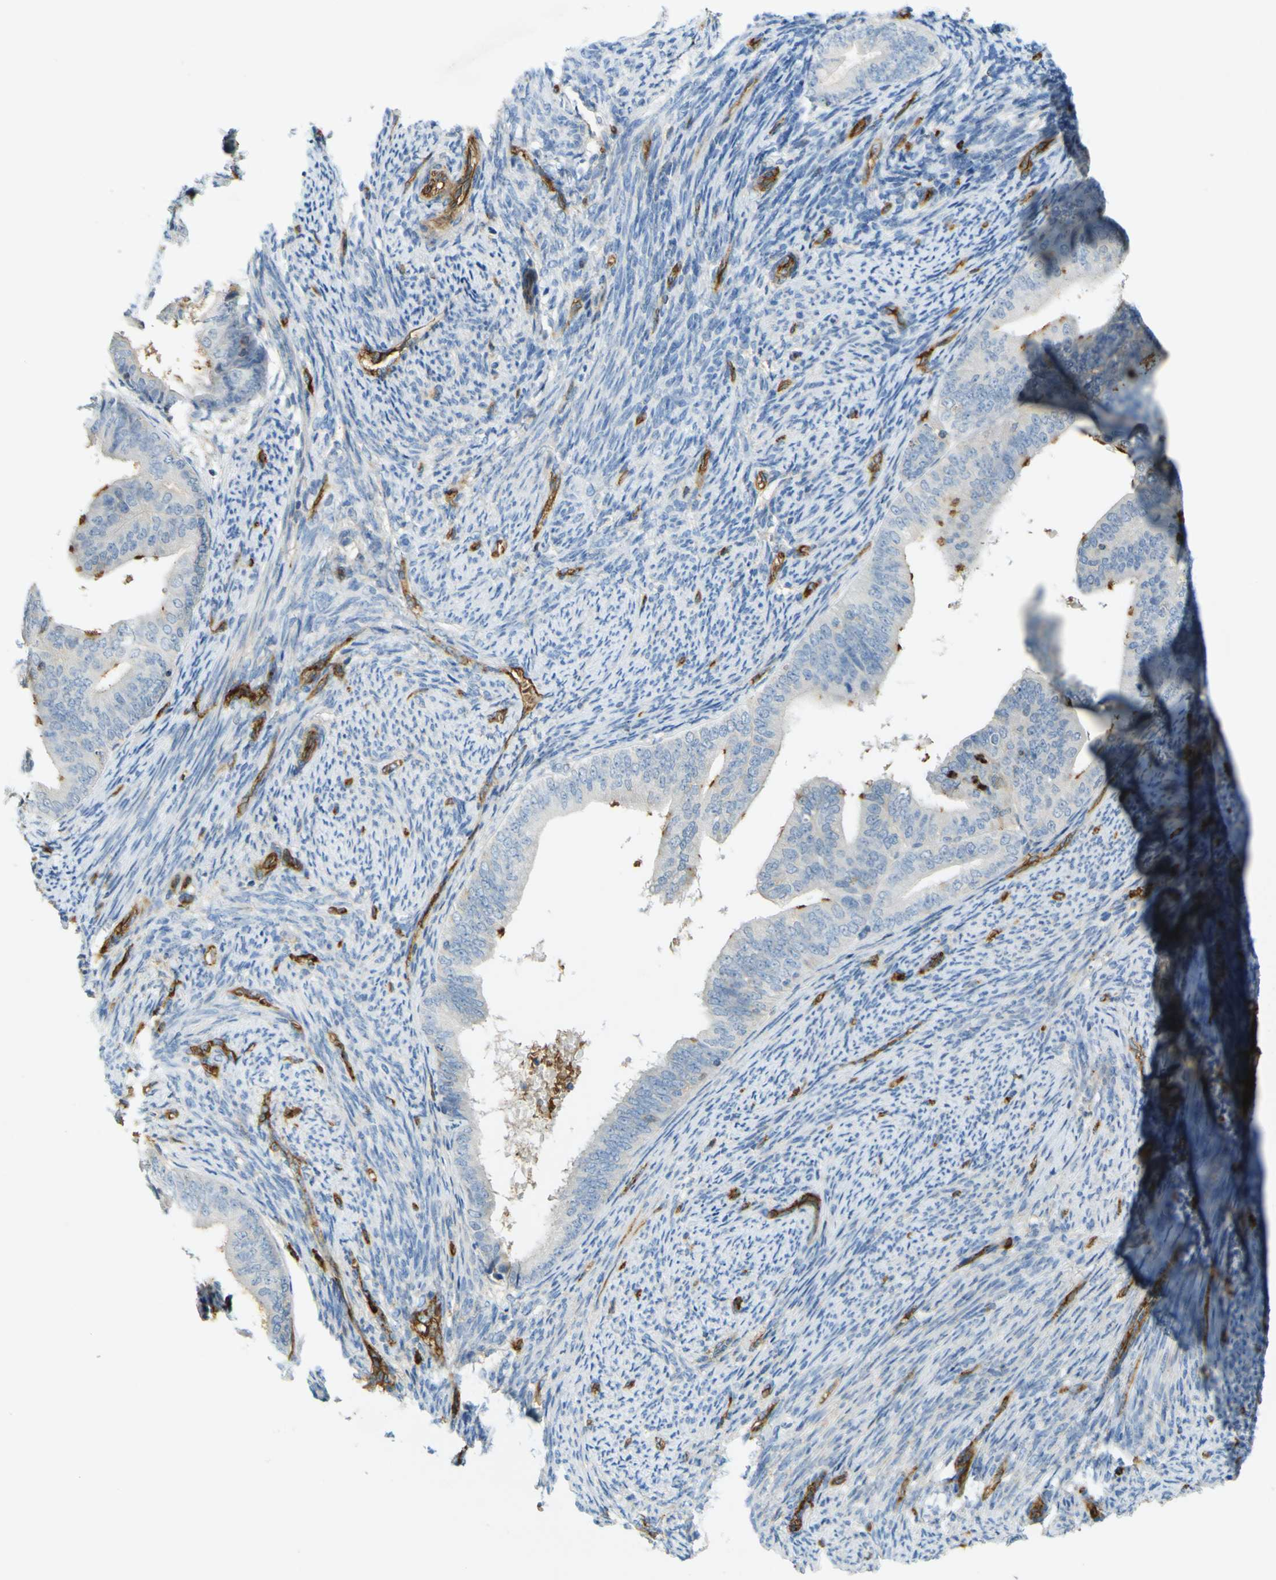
{"staining": {"intensity": "negative", "quantity": "none", "location": "none"}, "tissue": "endometrial cancer", "cell_type": "Tumor cells", "image_type": "cancer", "snomed": [{"axis": "morphology", "description": "Adenocarcinoma, NOS"}, {"axis": "topography", "description": "Endometrium"}], "caption": "Immunohistochemistry micrograph of human endometrial adenocarcinoma stained for a protein (brown), which shows no staining in tumor cells.", "gene": "PLXDC1", "patient": {"sex": "female", "age": 63}}